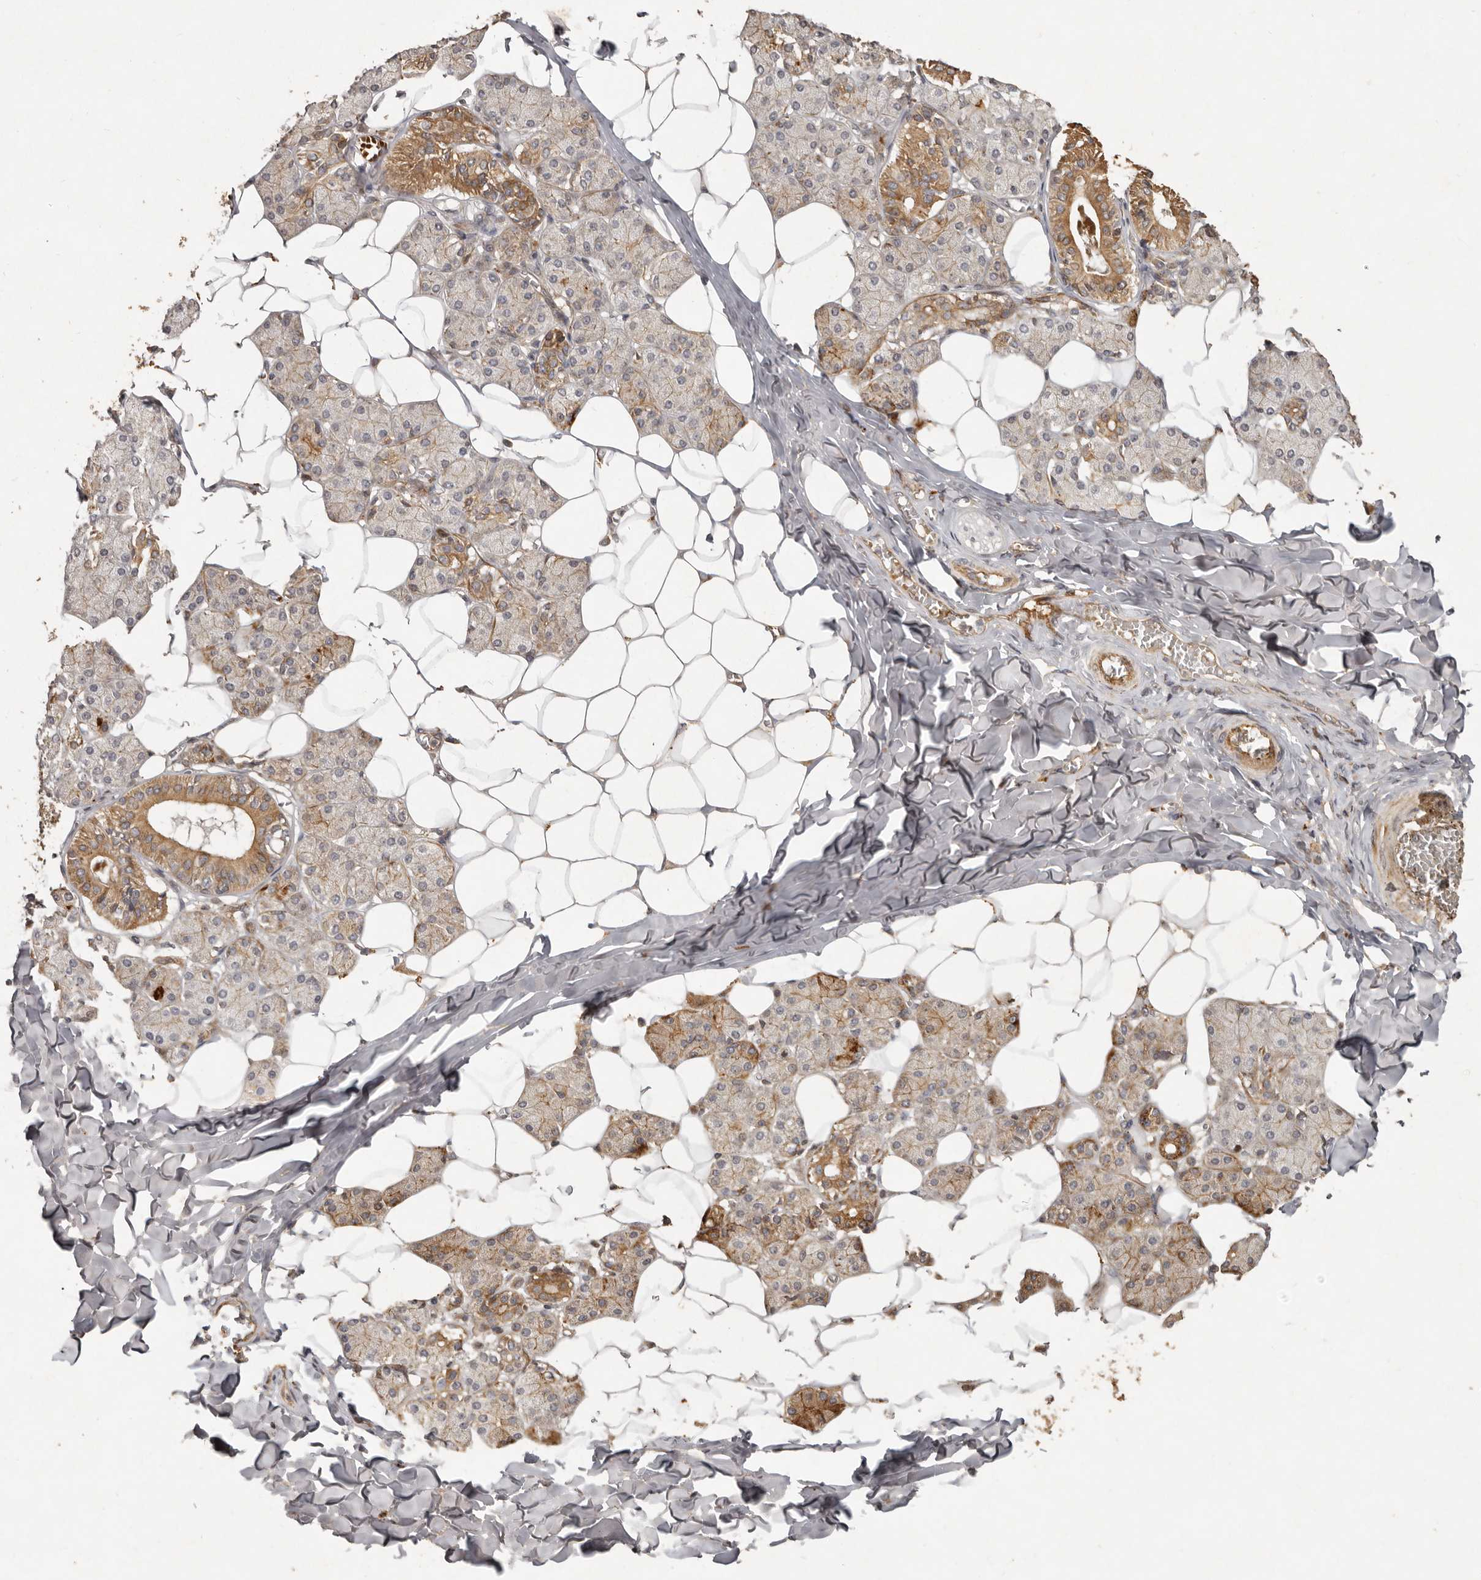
{"staining": {"intensity": "moderate", "quantity": "25%-75%", "location": "cytoplasmic/membranous"}, "tissue": "salivary gland", "cell_type": "Glandular cells", "image_type": "normal", "snomed": [{"axis": "morphology", "description": "Normal tissue, NOS"}, {"axis": "topography", "description": "Salivary gland"}], "caption": "The micrograph reveals staining of unremarkable salivary gland, revealing moderate cytoplasmic/membranous protein positivity (brown color) within glandular cells. The staining is performed using DAB (3,3'-diaminobenzidine) brown chromogen to label protein expression. The nuclei are counter-stained blue using hematoxylin.", "gene": "SEMA3A", "patient": {"sex": "female", "age": 33}}